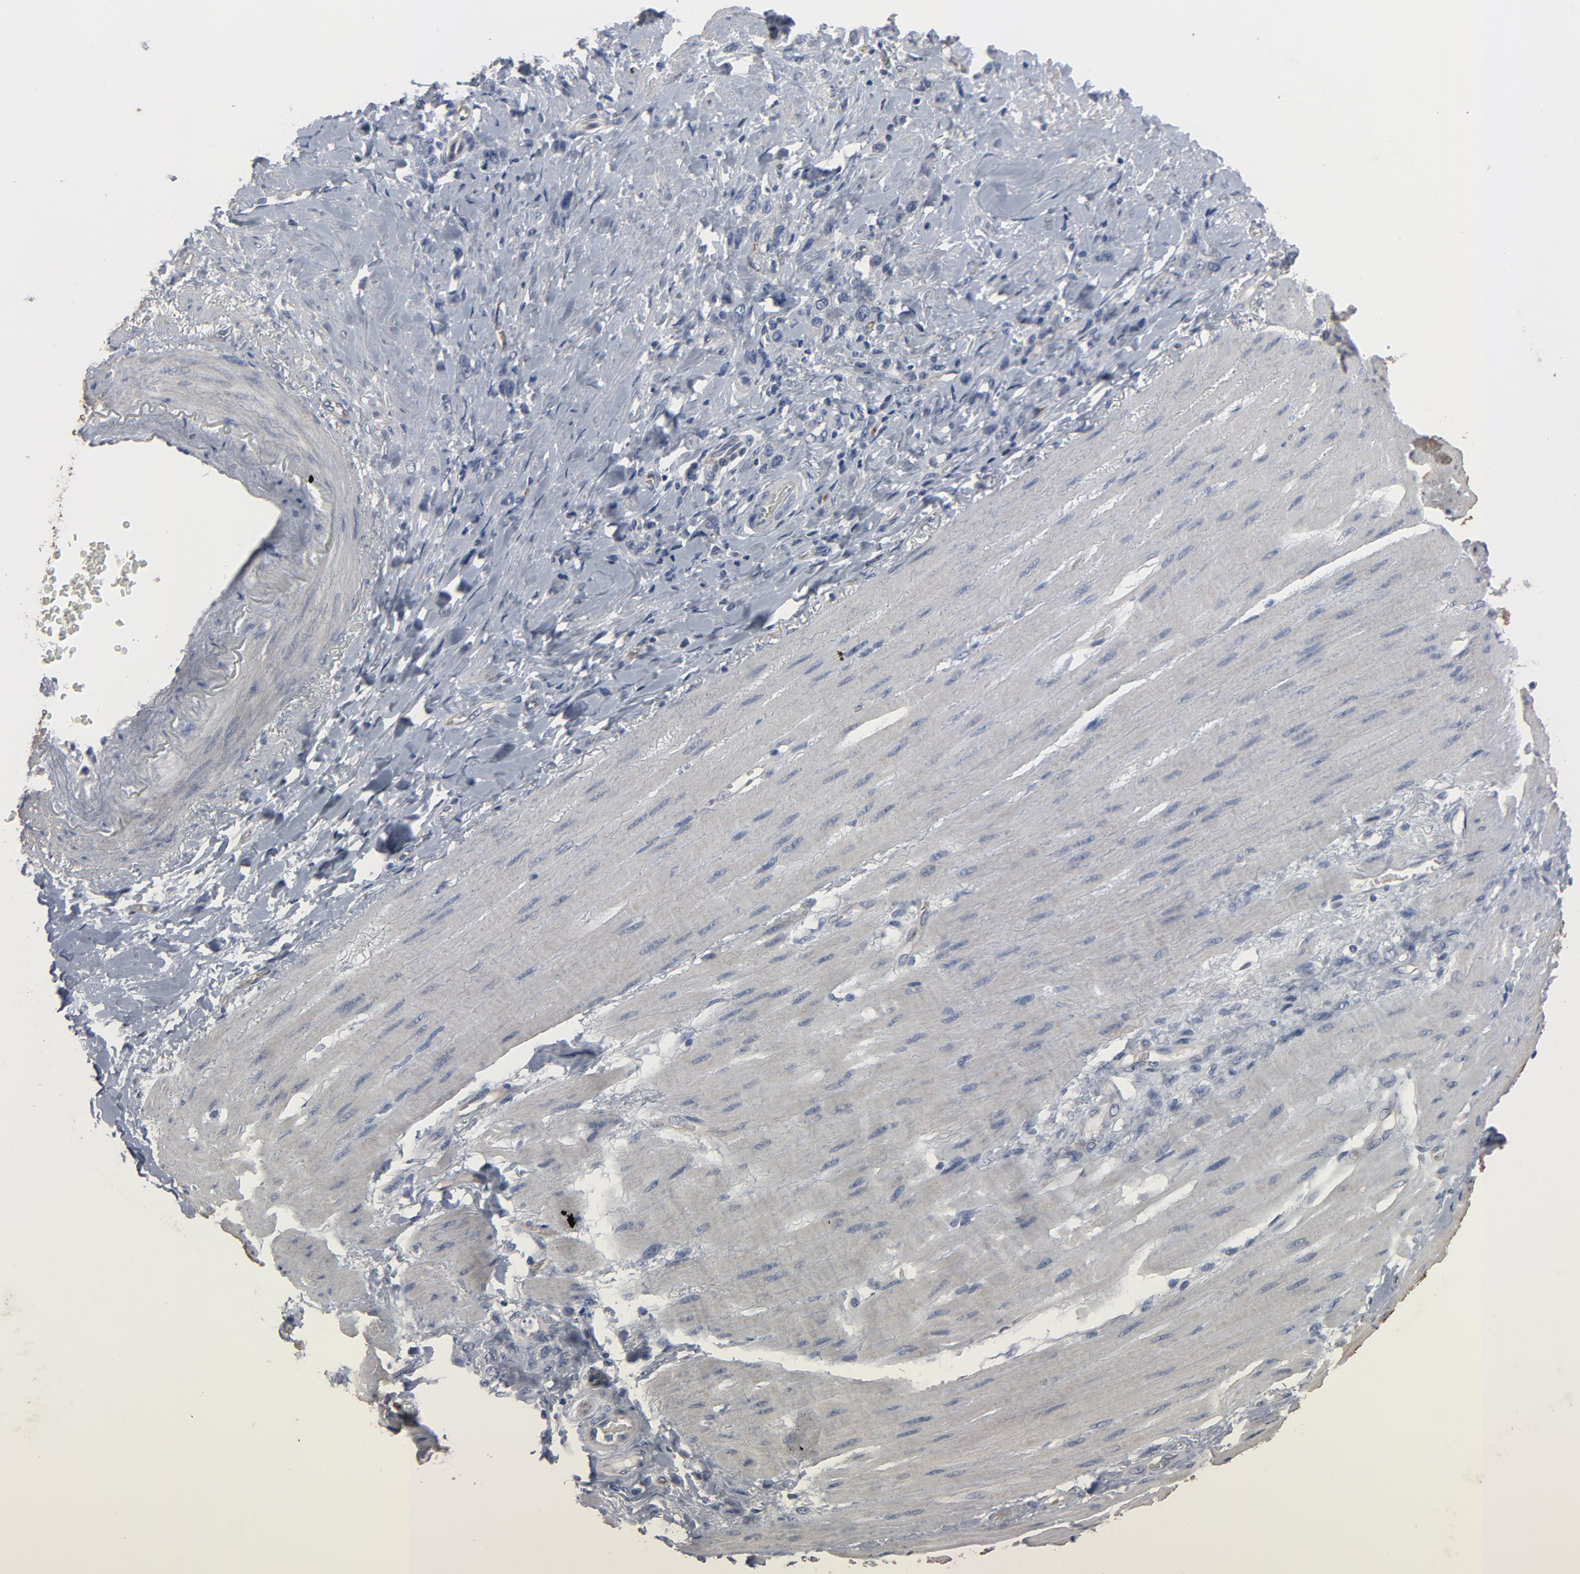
{"staining": {"intensity": "negative", "quantity": "none", "location": "none"}, "tissue": "stomach cancer", "cell_type": "Tumor cells", "image_type": "cancer", "snomed": [{"axis": "morphology", "description": "Normal tissue, NOS"}, {"axis": "morphology", "description": "Adenocarcinoma, NOS"}, {"axis": "topography", "description": "Stomach"}], "caption": "High magnification brightfield microscopy of stomach adenocarcinoma stained with DAB (3,3'-diaminobenzidine) (brown) and counterstained with hematoxylin (blue): tumor cells show no significant expression.", "gene": "KDR", "patient": {"sex": "male", "age": 82}}